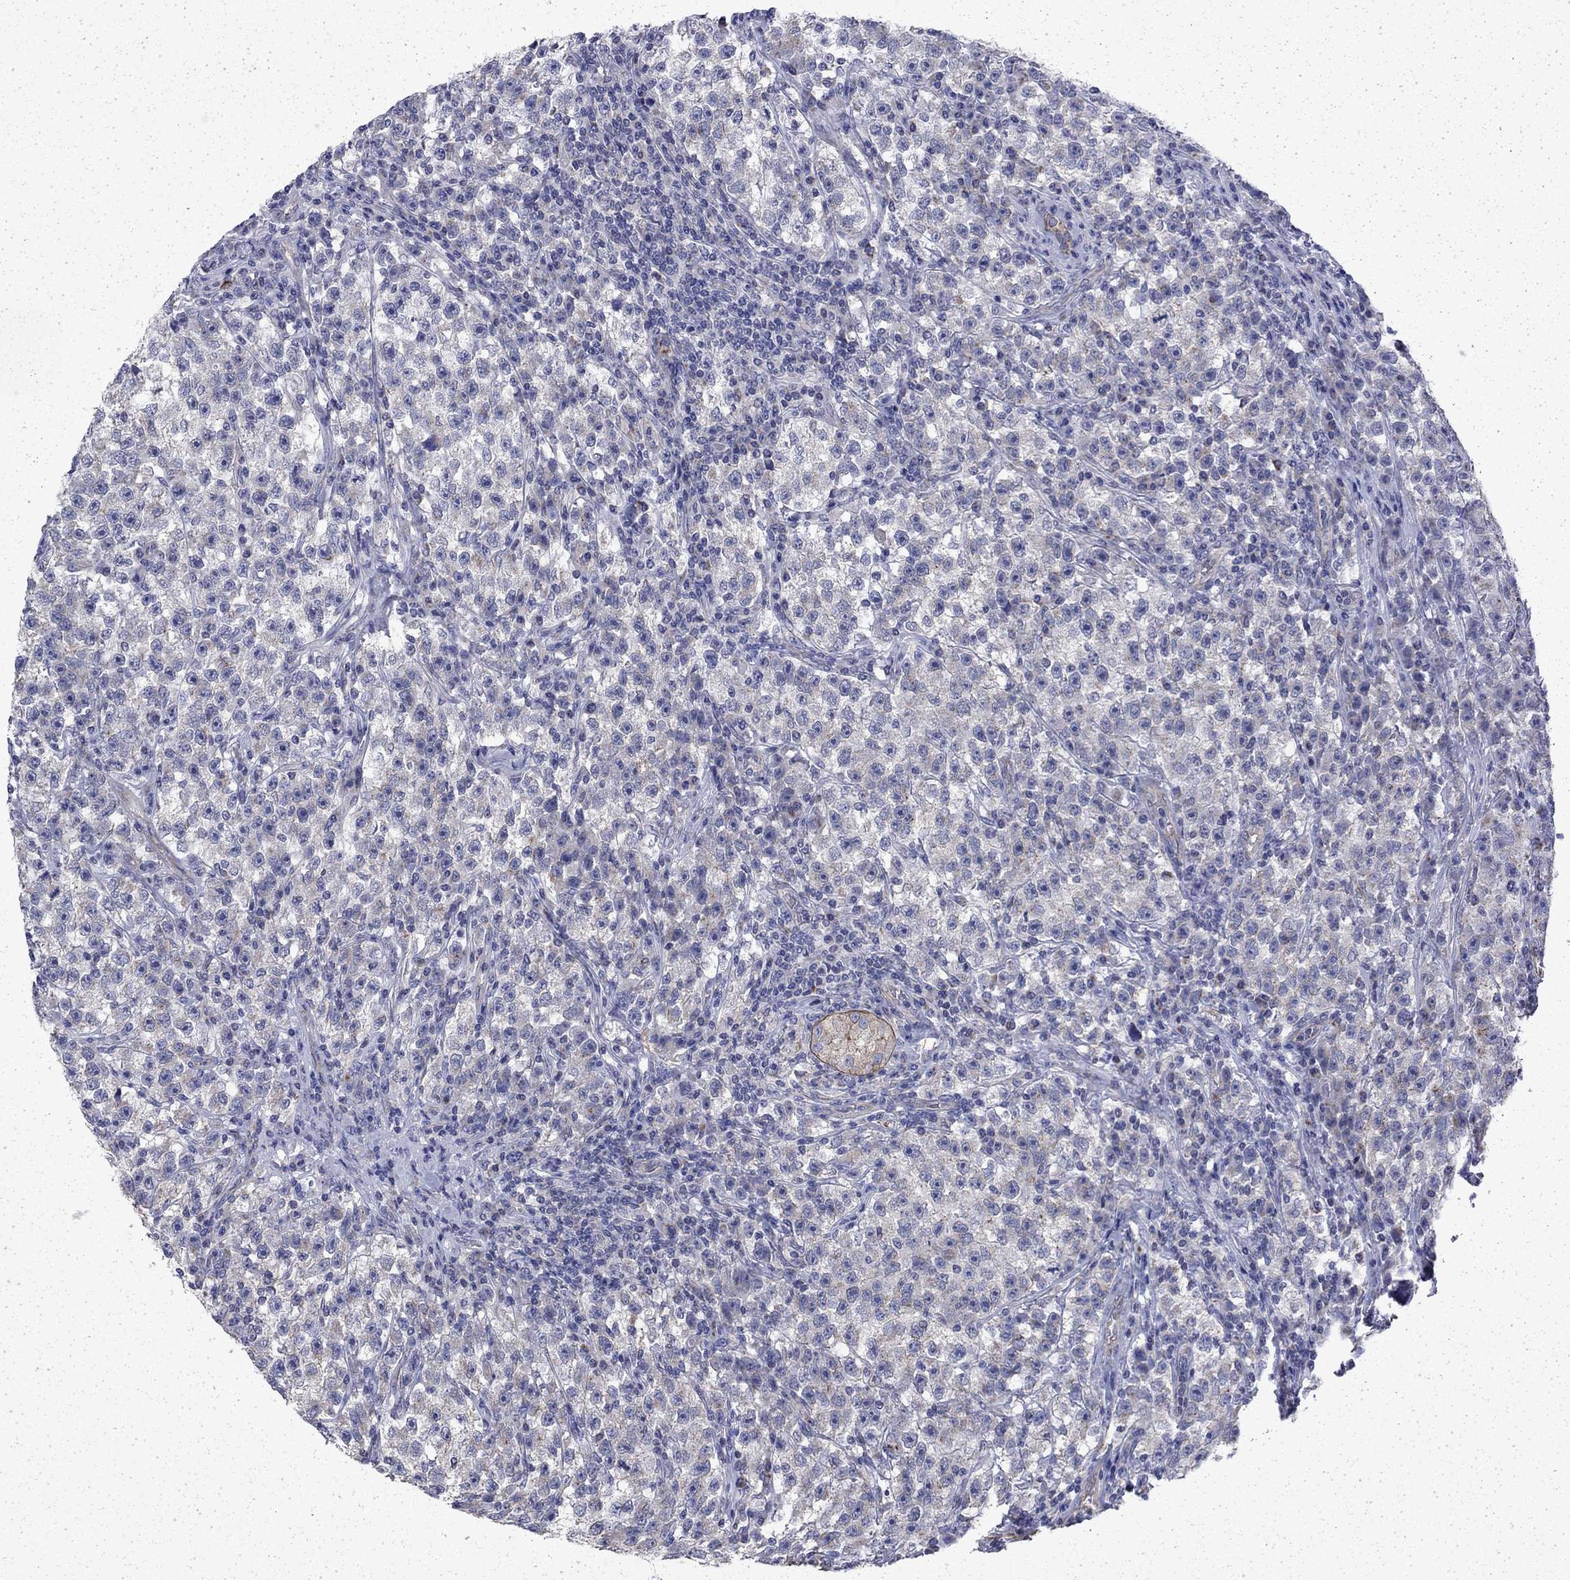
{"staining": {"intensity": "negative", "quantity": "none", "location": "none"}, "tissue": "testis cancer", "cell_type": "Tumor cells", "image_type": "cancer", "snomed": [{"axis": "morphology", "description": "Seminoma, NOS"}, {"axis": "topography", "description": "Testis"}], "caption": "An IHC image of seminoma (testis) is shown. There is no staining in tumor cells of seminoma (testis).", "gene": "DTNA", "patient": {"sex": "male", "age": 22}}